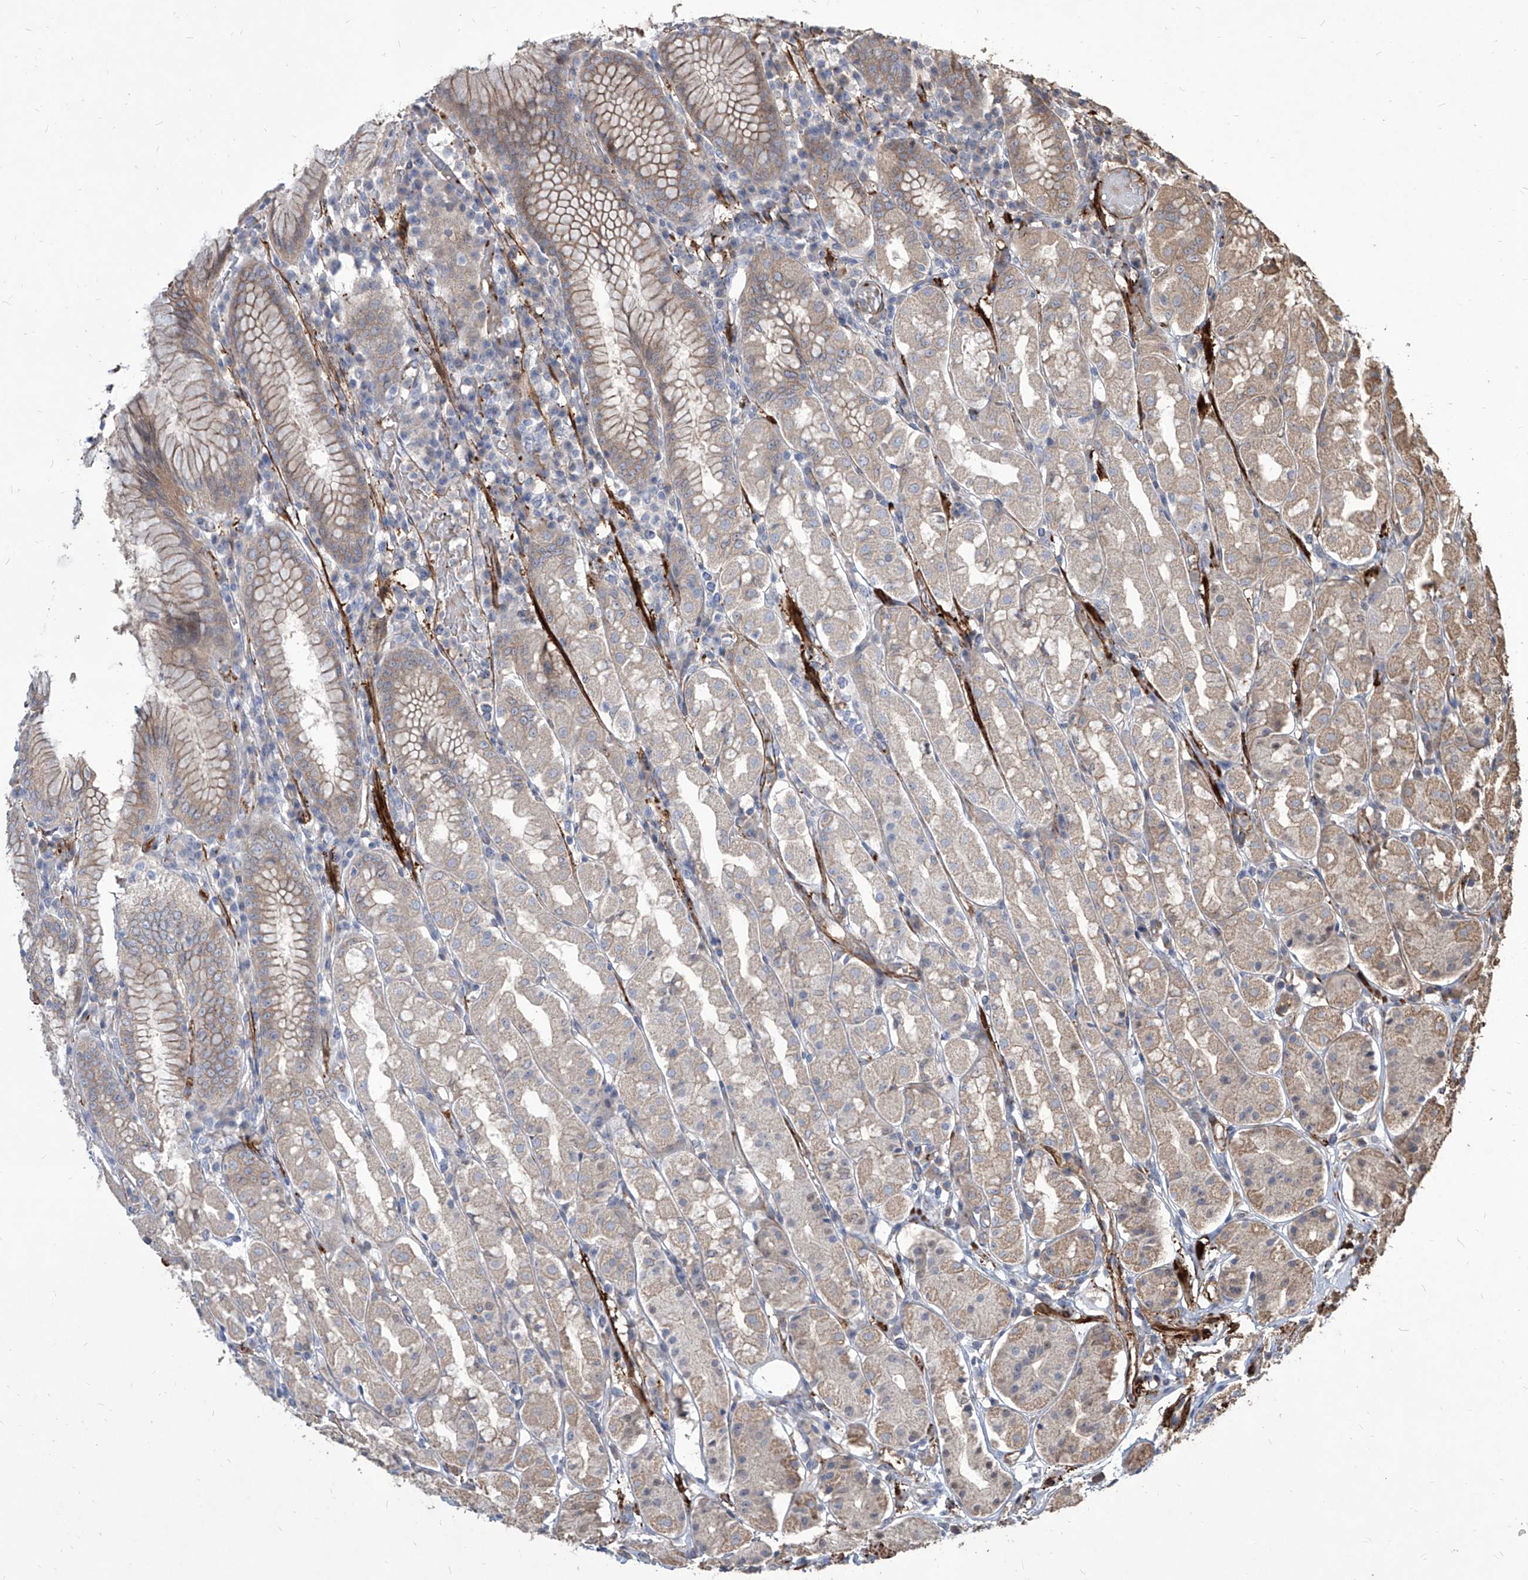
{"staining": {"intensity": "moderate", "quantity": "<25%", "location": "cytoplasmic/membranous"}, "tissue": "stomach", "cell_type": "Glandular cells", "image_type": "normal", "snomed": [{"axis": "morphology", "description": "Normal tissue, NOS"}, {"axis": "topography", "description": "Stomach"}, {"axis": "topography", "description": "Stomach, lower"}], "caption": "Glandular cells demonstrate low levels of moderate cytoplasmic/membranous expression in approximately <25% of cells in benign human stomach. (DAB IHC, brown staining for protein, blue staining for nuclei).", "gene": "FAM83B", "patient": {"sex": "female", "age": 56}}